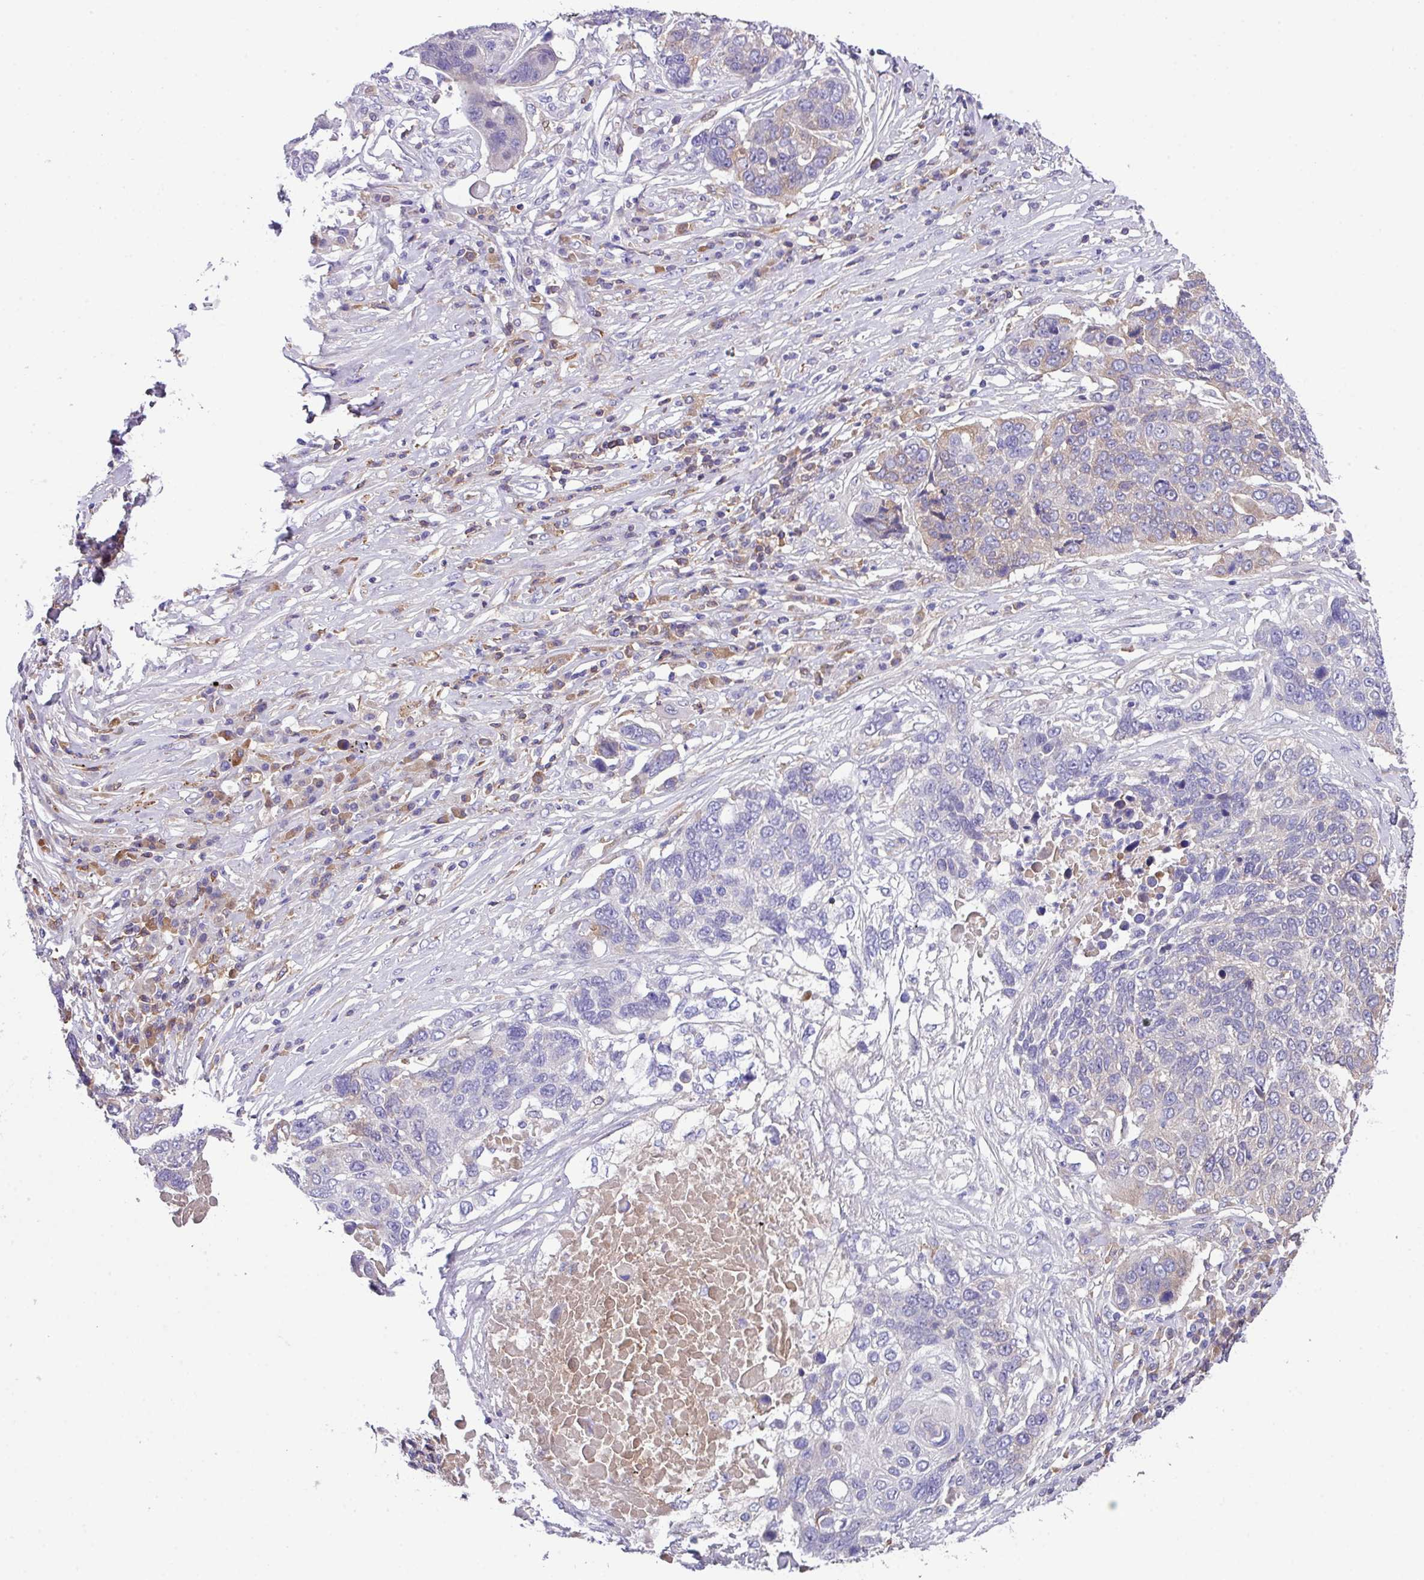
{"staining": {"intensity": "moderate", "quantity": "<25%", "location": "cytoplasmic/membranous"}, "tissue": "lung cancer", "cell_type": "Tumor cells", "image_type": "cancer", "snomed": [{"axis": "morphology", "description": "Squamous cell carcinoma, NOS"}, {"axis": "topography", "description": "Lung"}], "caption": "This micrograph reveals lung squamous cell carcinoma stained with IHC to label a protein in brown. The cytoplasmic/membranous of tumor cells show moderate positivity for the protein. Nuclei are counter-stained blue.", "gene": "DNAL1", "patient": {"sex": "male", "age": 66}}